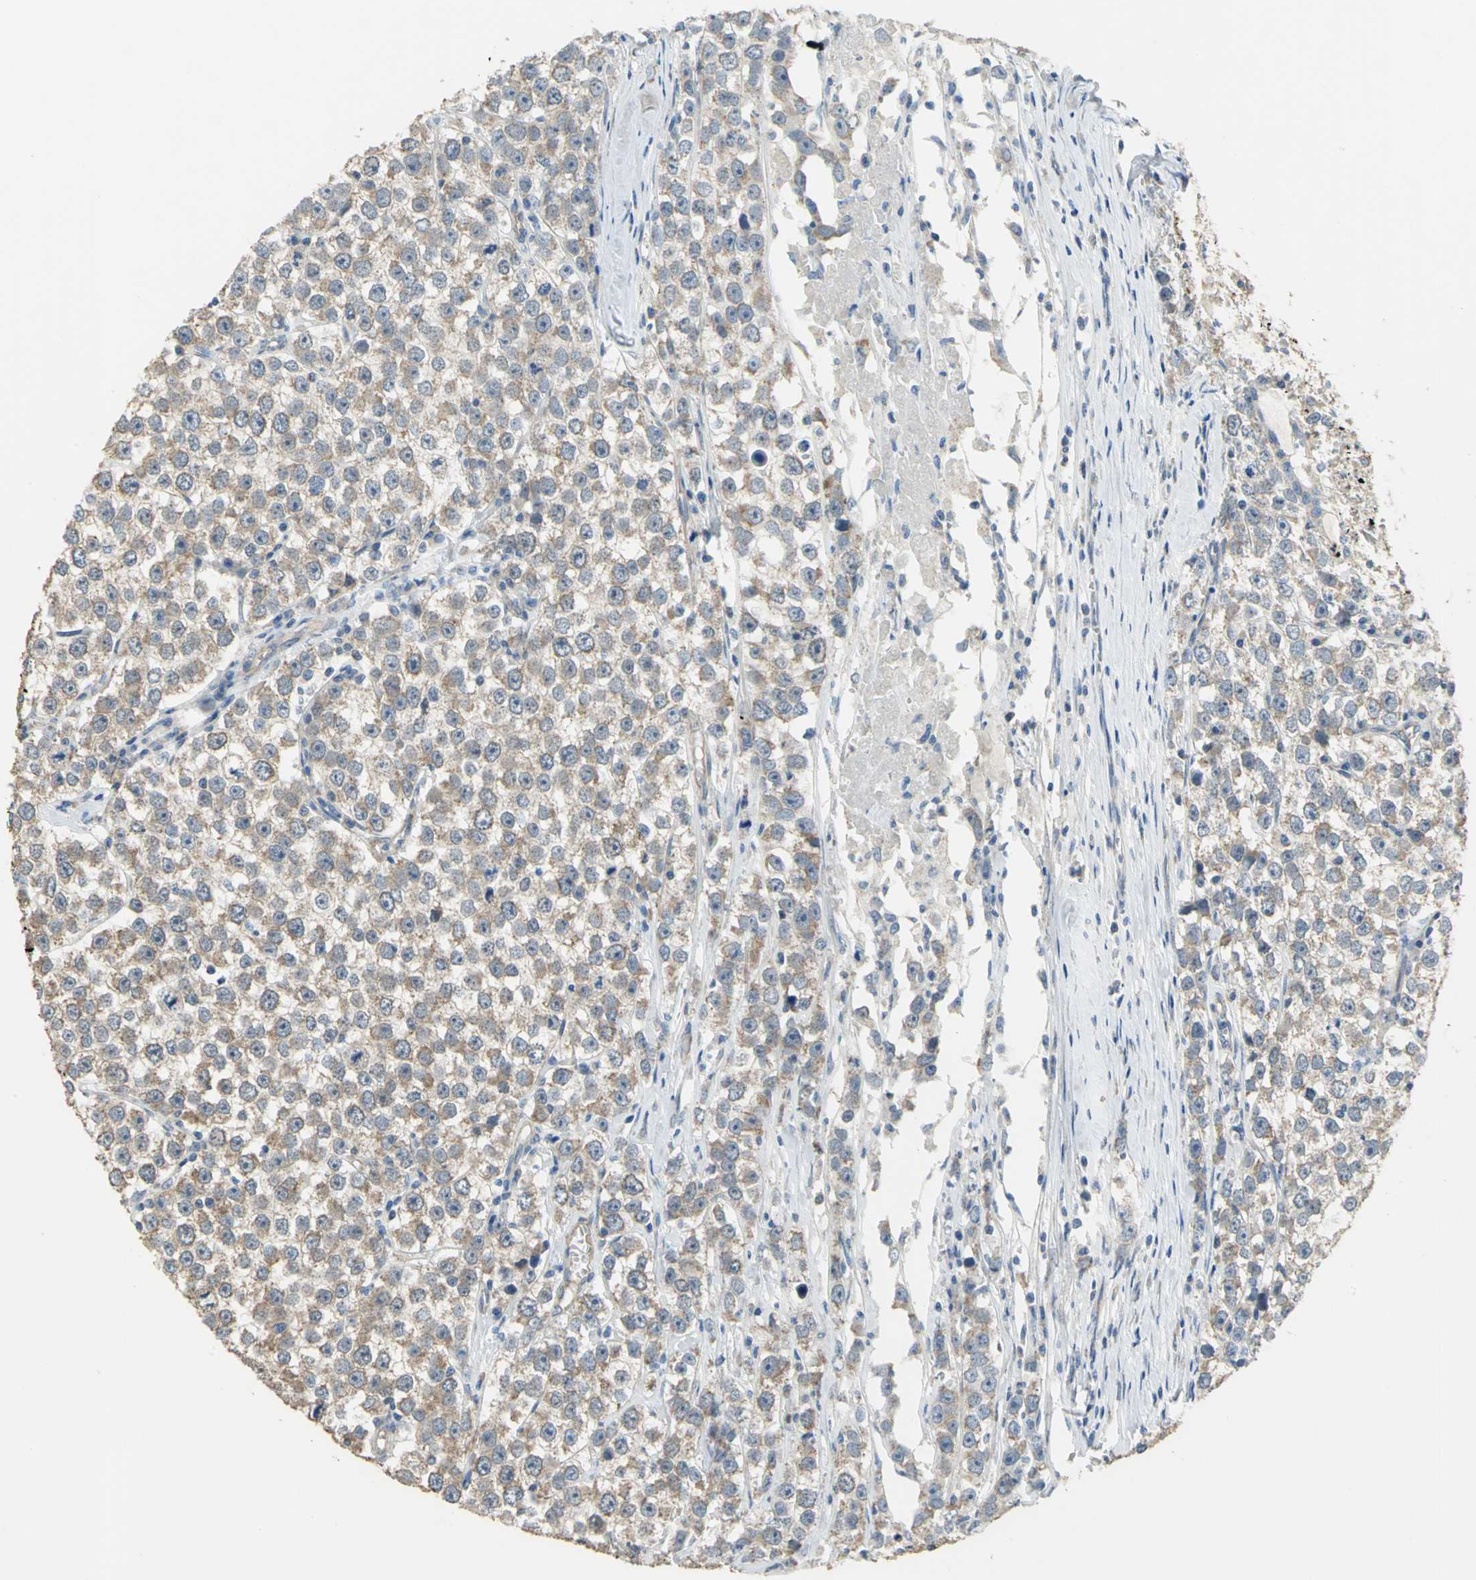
{"staining": {"intensity": "weak", "quantity": ">75%", "location": "cytoplasmic/membranous"}, "tissue": "testis cancer", "cell_type": "Tumor cells", "image_type": "cancer", "snomed": [{"axis": "morphology", "description": "Seminoma, NOS"}, {"axis": "morphology", "description": "Carcinoma, Embryonal, NOS"}, {"axis": "topography", "description": "Testis"}], "caption": "Weak cytoplasmic/membranous protein expression is present in approximately >75% of tumor cells in embryonal carcinoma (testis). (DAB (3,3'-diaminobenzidine) IHC, brown staining for protein, blue staining for nuclei).", "gene": "HTR1F", "patient": {"sex": "male", "age": 52}}